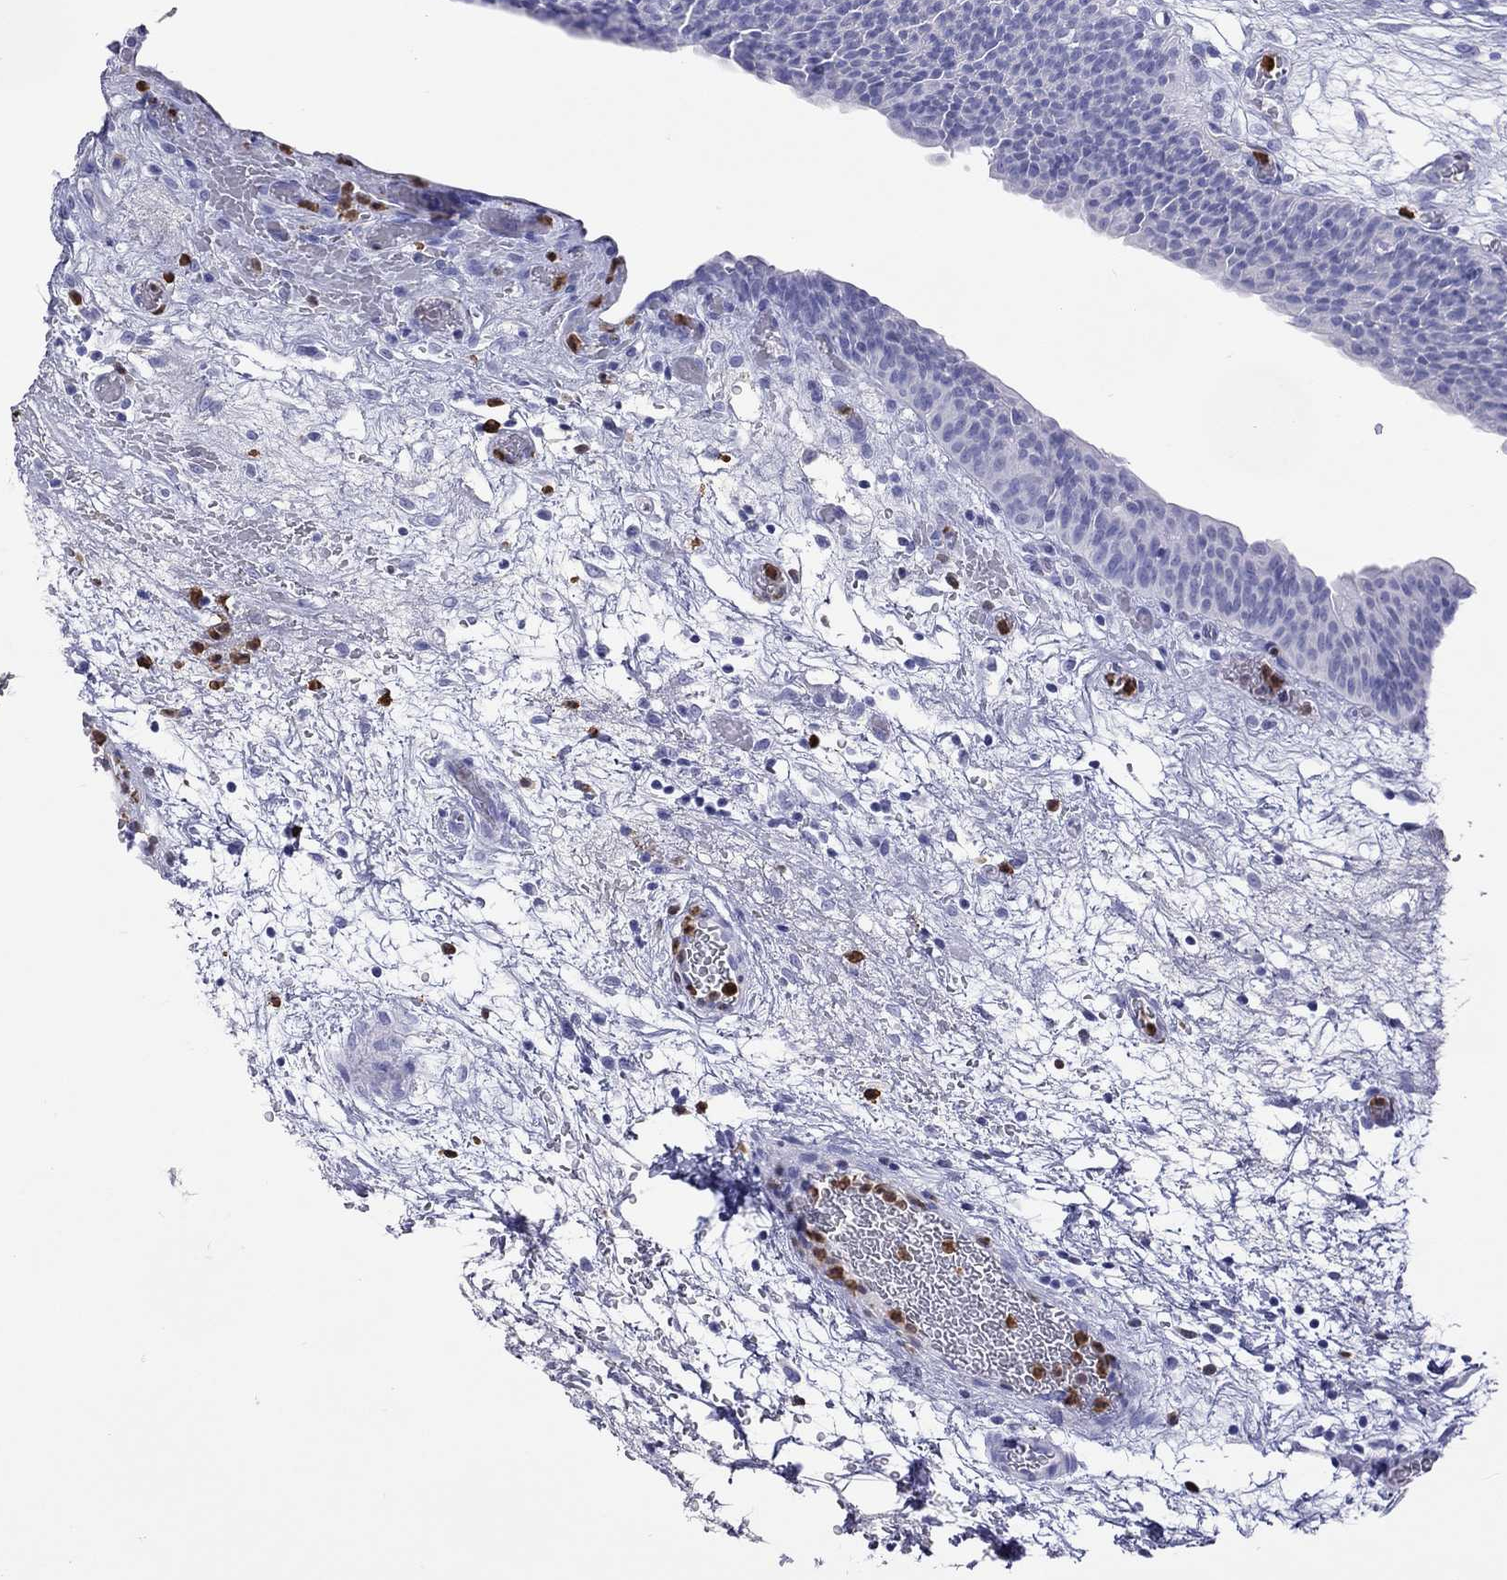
{"staining": {"intensity": "negative", "quantity": "none", "location": "none"}, "tissue": "urinary bladder", "cell_type": "Urothelial cells", "image_type": "normal", "snomed": [{"axis": "morphology", "description": "Normal tissue, NOS"}, {"axis": "topography", "description": "Urinary bladder"}], "caption": "An immunohistochemistry micrograph of benign urinary bladder is shown. There is no staining in urothelial cells of urinary bladder.", "gene": "SLAMF1", "patient": {"sex": "male", "age": 76}}